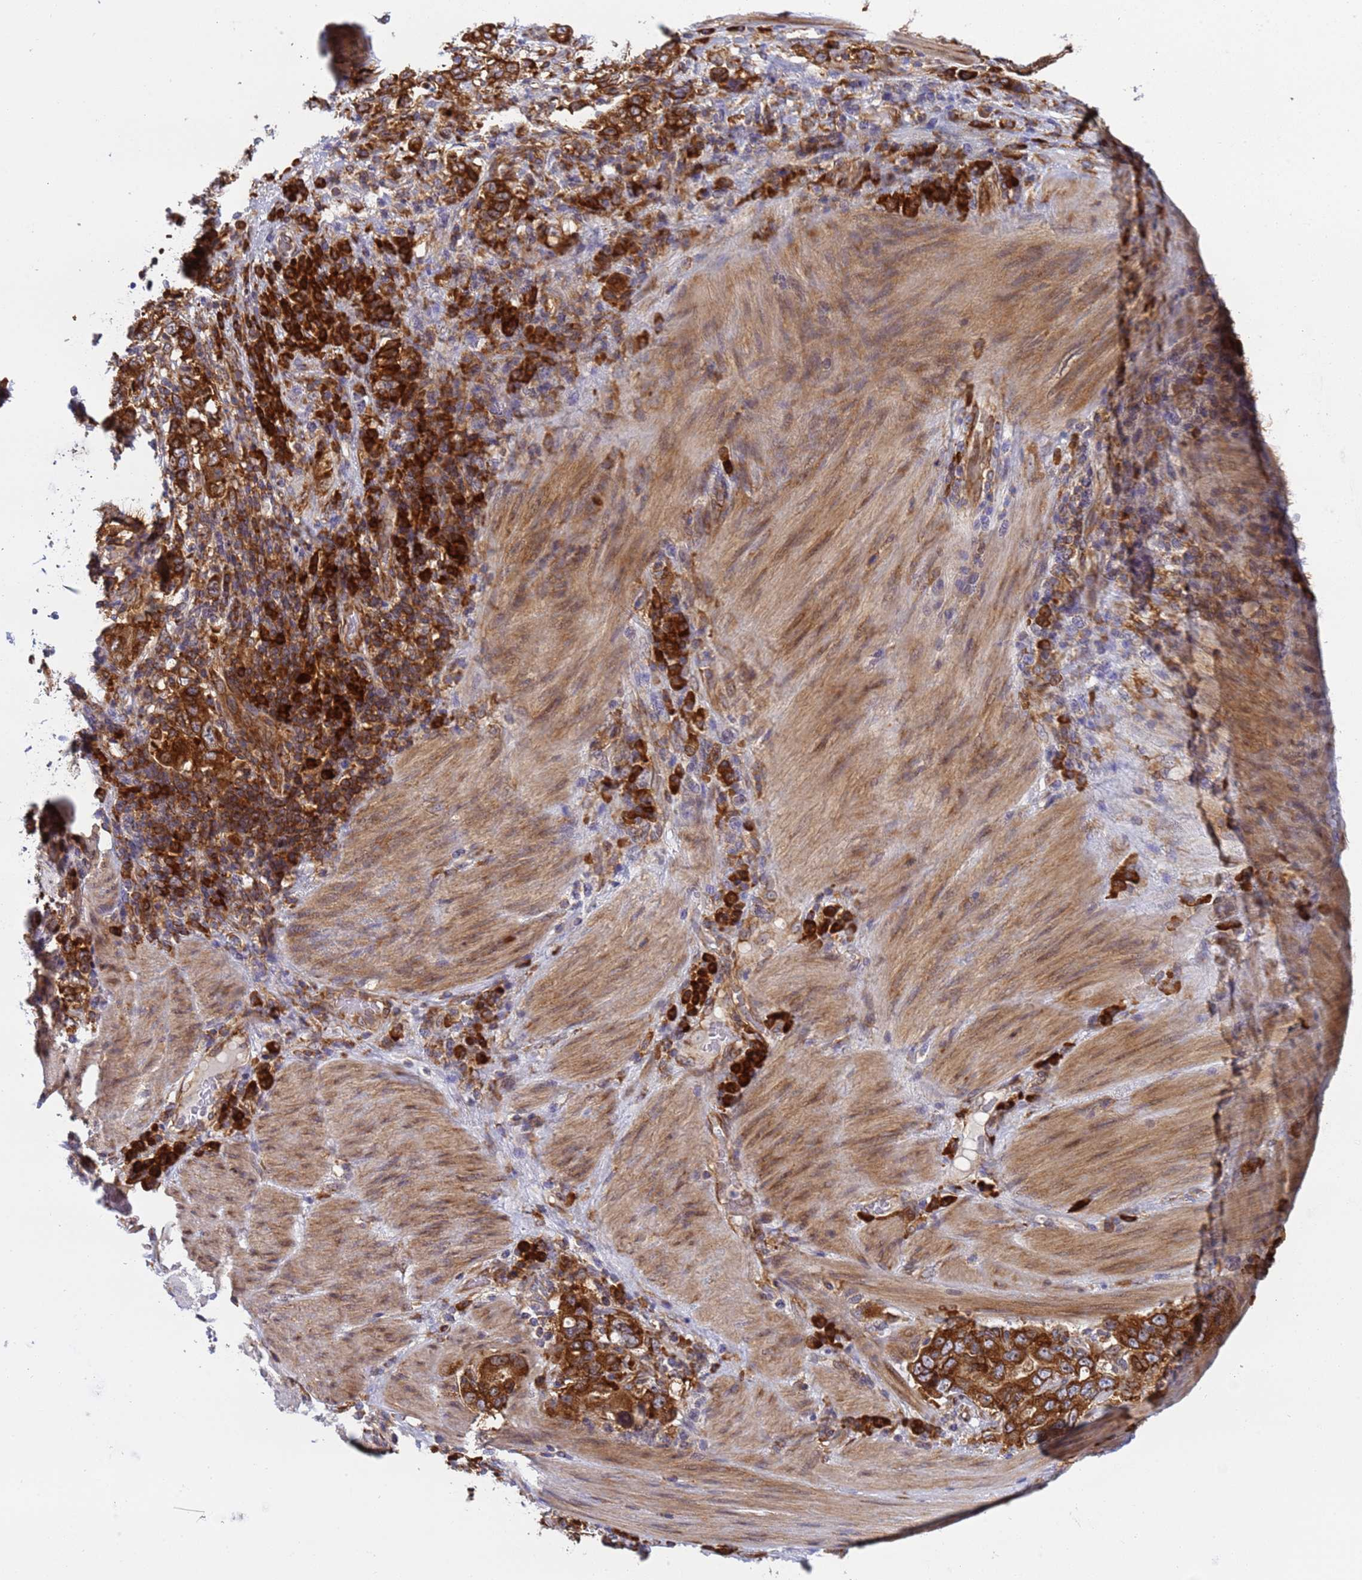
{"staining": {"intensity": "strong", "quantity": ">75%", "location": "cytoplasmic/membranous"}, "tissue": "stomach cancer", "cell_type": "Tumor cells", "image_type": "cancer", "snomed": [{"axis": "morphology", "description": "Adenocarcinoma, NOS"}, {"axis": "topography", "description": "Stomach, upper"}, {"axis": "topography", "description": "Stomach"}], "caption": "IHC (DAB) staining of stomach cancer reveals strong cytoplasmic/membranous protein expression in about >75% of tumor cells.", "gene": "RPL36", "patient": {"sex": "male", "age": 62}}